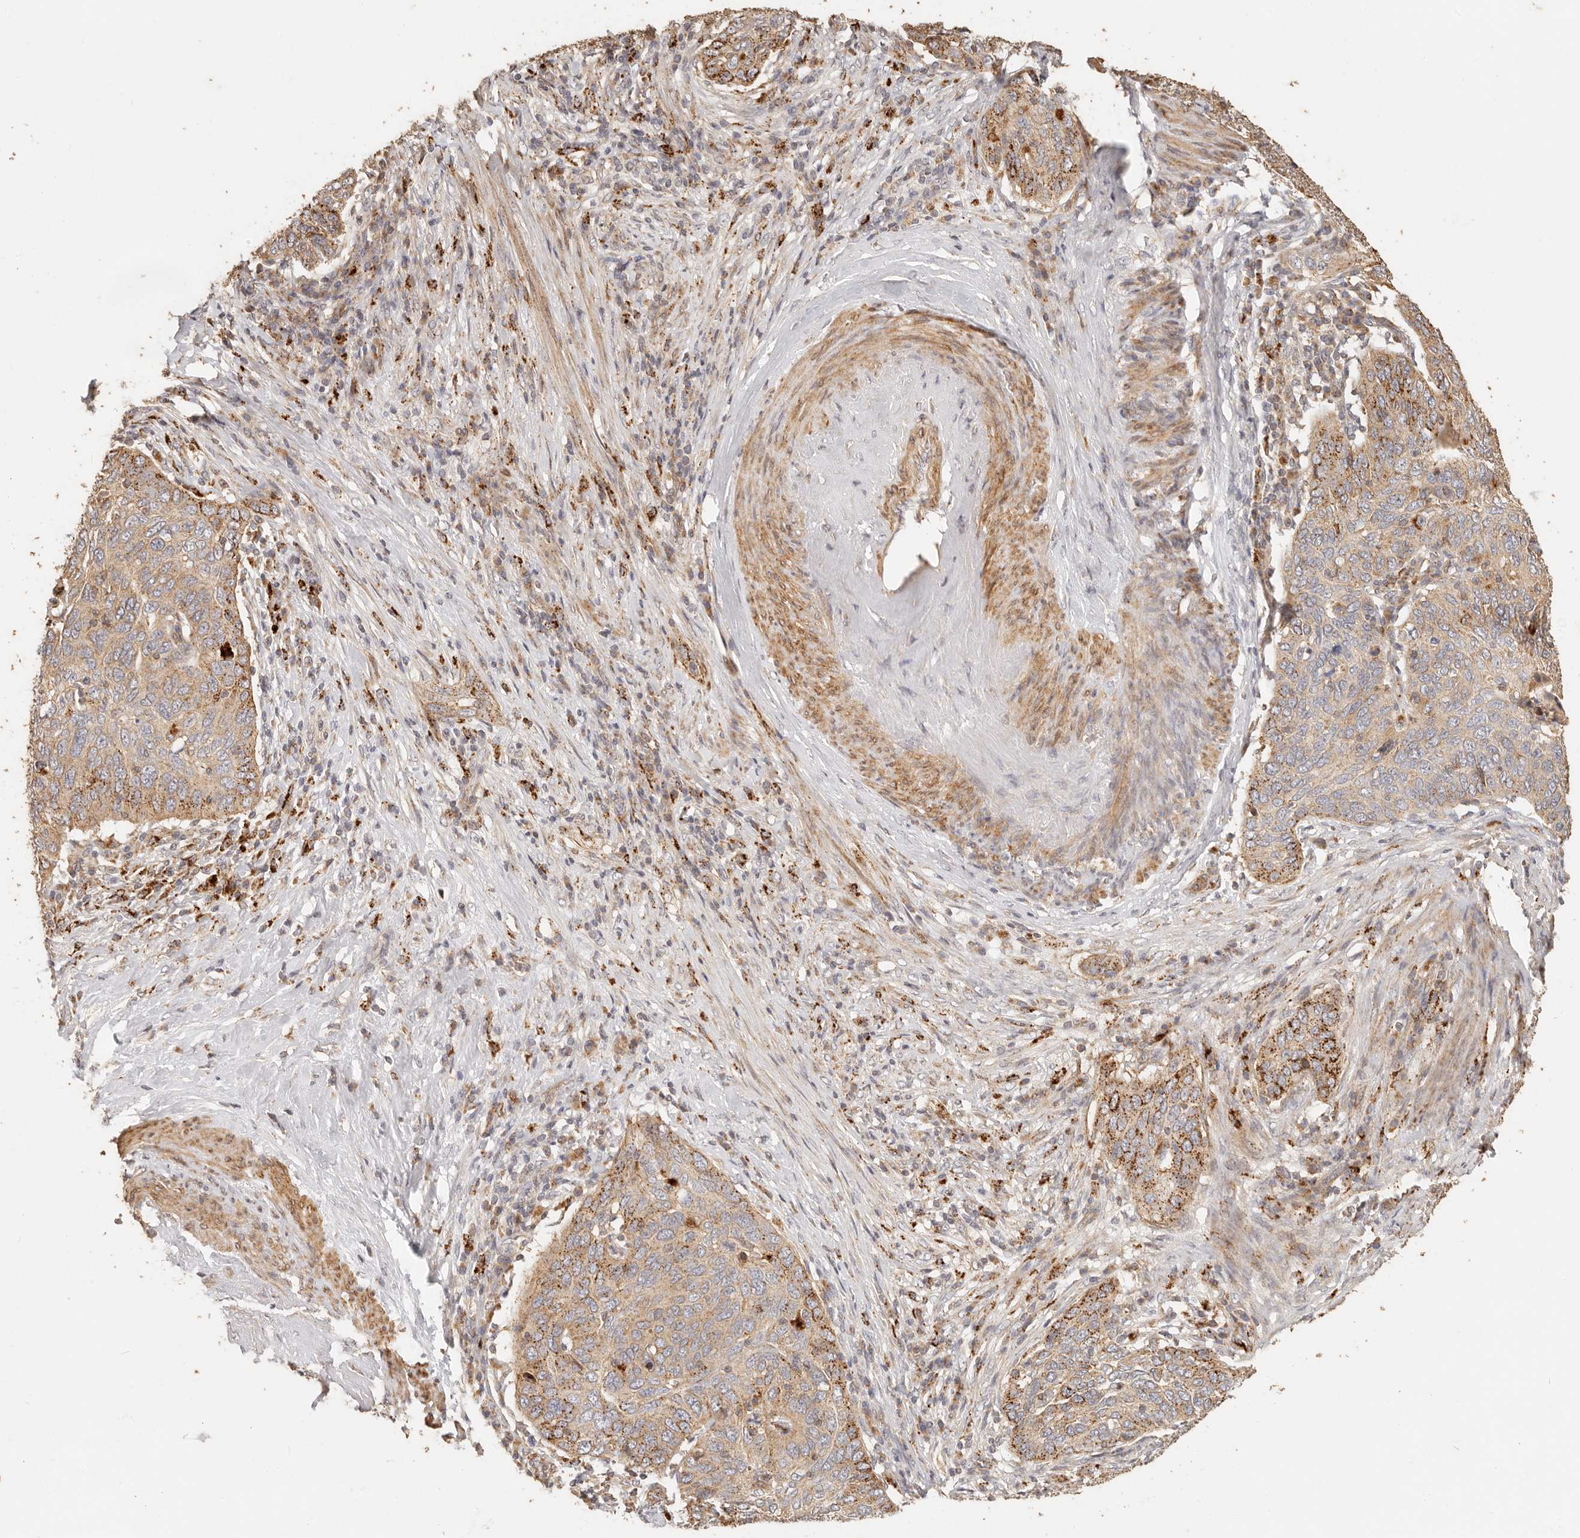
{"staining": {"intensity": "moderate", "quantity": ">75%", "location": "cytoplasmic/membranous"}, "tissue": "cervical cancer", "cell_type": "Tumor cells", "image_type": "cancer", "snomed": [{"axis": "morphology", "description": "Squamous cell carcinoma, NOS"}, {"axis": "topography", "description": "Cervix"}], "caption": "A medium amount of moderate cytoplasmic/membranous positivity is present in about >75% of tumor cells in cervical cancer tissue.", "gene": "PTPN22", "patient": {"sex": "female", "age": 60}}